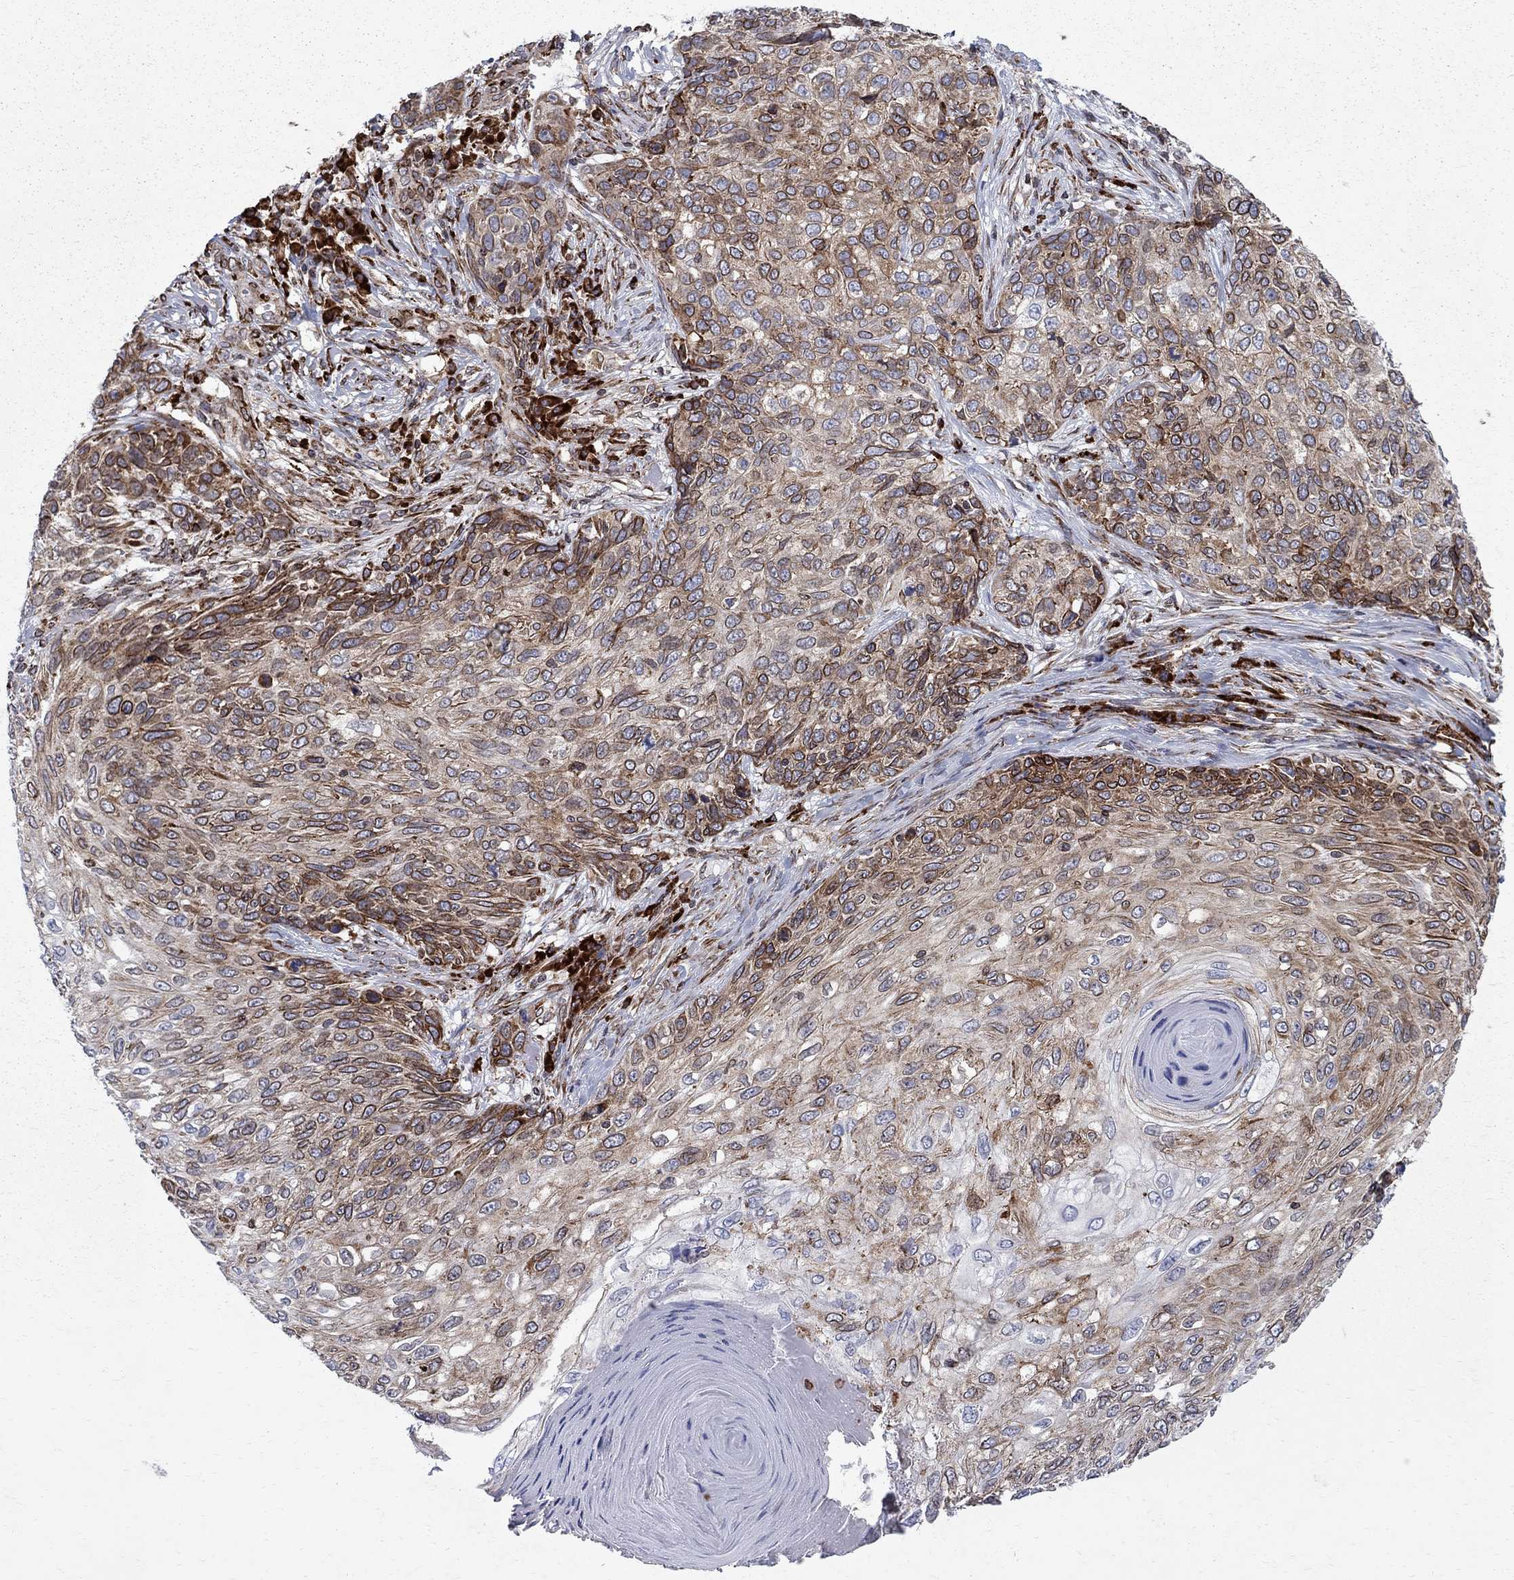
{"staining": {"intensity": "strong", "quantity": "25%-75%", "location": "cytoplasmic/membranous,nuclear"}, "tissue": "skin cancer", "cell_type": "Tumor cells", "image_type": "cancer", "snomed": [{"axis": "morphology", "description": "Squamous cell carcinoma, NOS"}, {"axis": "topography", "description": "Skin"}], "caption": "Immunohistochemistry (DAB (3,3'-diaminobenzidine)) staining of squamous cell carcinoma (skin) reveals strong cytoplasmic/membranous and nuclear protein expression in approximately 25%-75% of tumor cells. The protein of interest is stained brown, and the nuclei are stained in blue (DAB (3,3'-diaminobenzidine) IHC with brightfield microscopy, high magnification).", "gene": "CAB39L", "patient": {"sex": "male", "age": 92}}